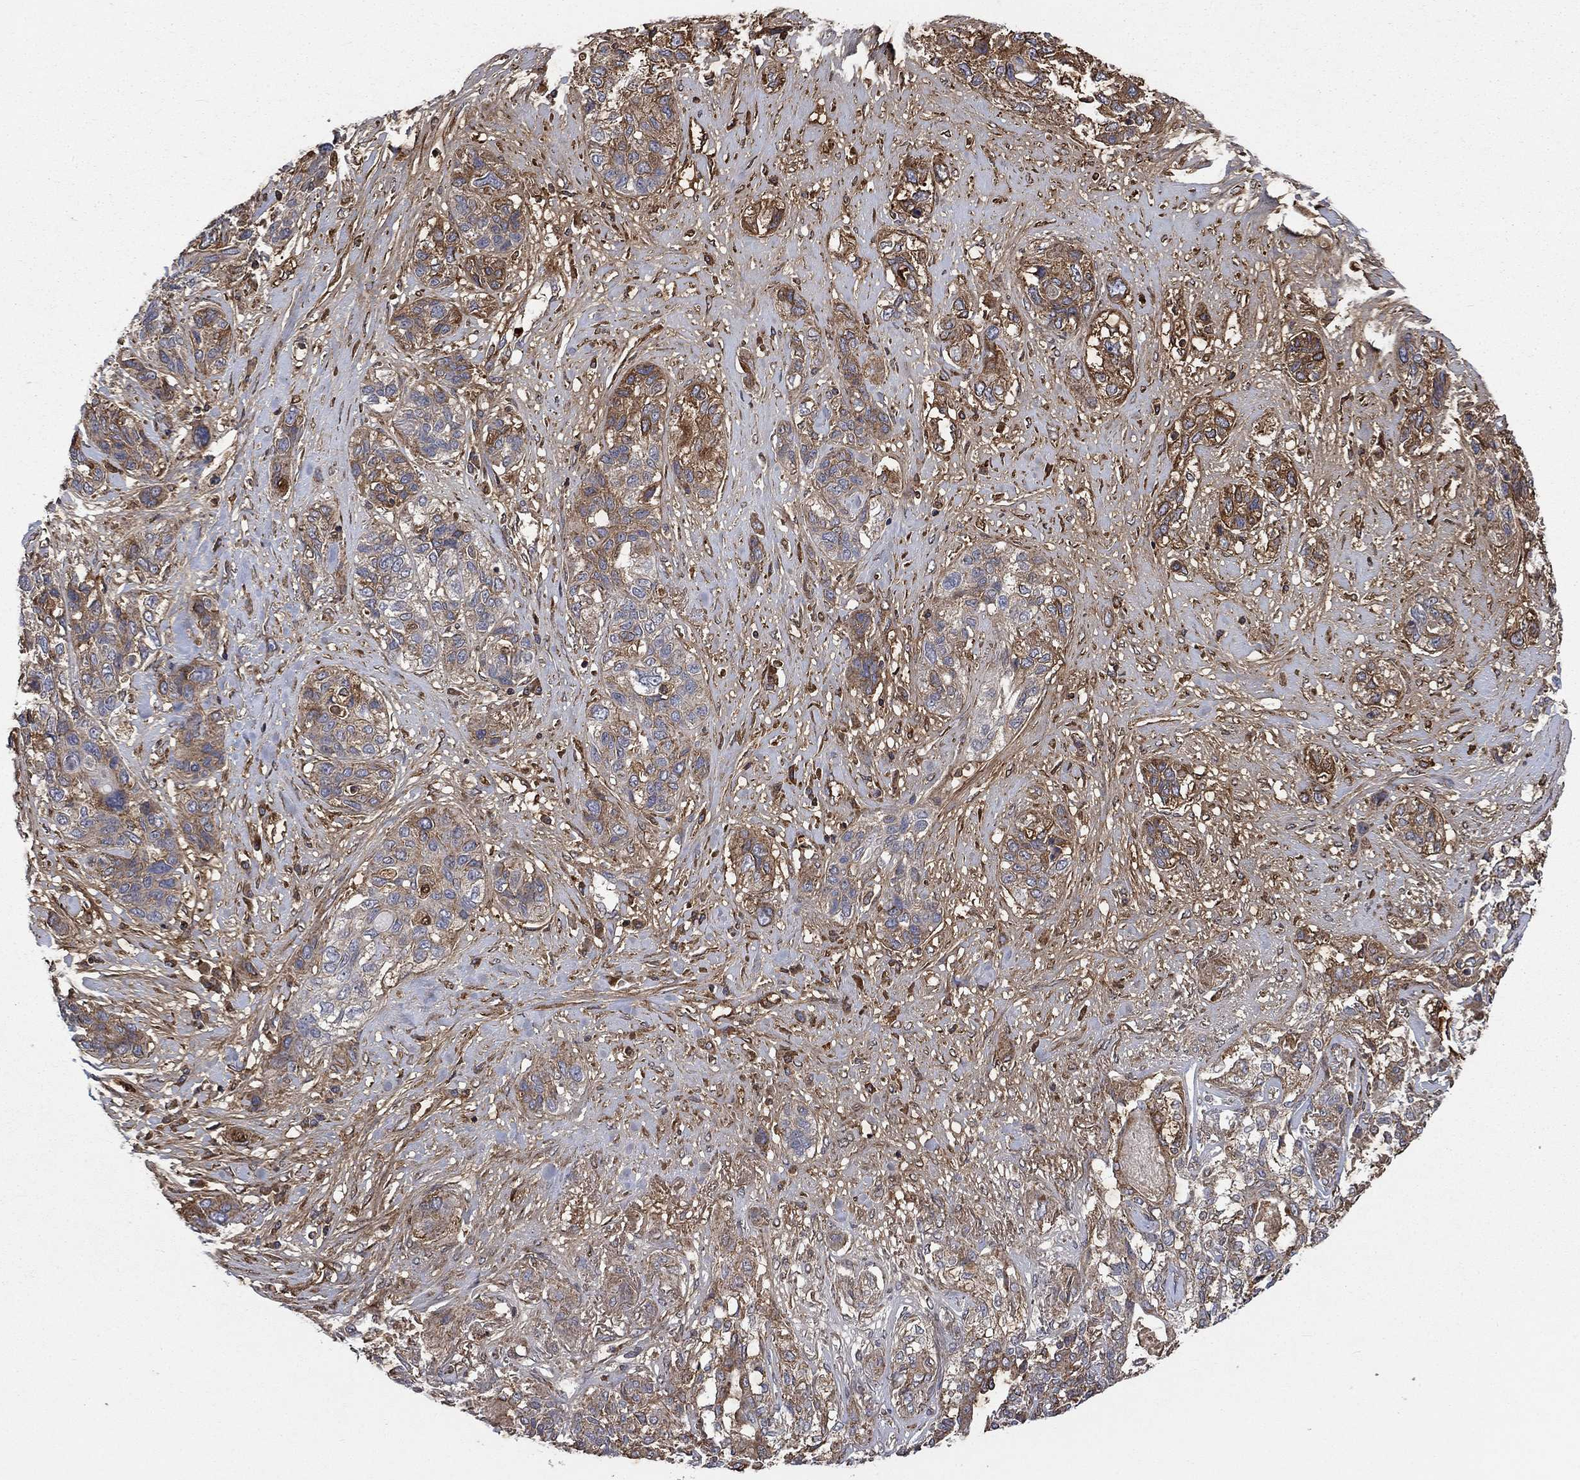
{"staining": {"intensity": "moderate", "quantity": "<25%", "location": "cytoplasmic/membranous"}, "tissue": "lung cancer", "cell_type": "Tumor cells", "image_type": "cancer", "snomed": [{"axis": "morphology", "description": "Squamous cell carcinoma, NOS"}, {"axis": "topography", "description": "Lung"}], "caption": "Immunohistochemistry (IHC) staining of lung squamous cell carcinoma, which exhibits low levels of moderate cytoplasmic/membranous positivity in about <25% of tumor cells indicating moderate cytoplasmic/membranous protein staining. The staining was performed using DAB (brown) for protein detection and nuclei were counterstained in hematoxylin (blue).", "gene": "VCAN", "patient": {"sex": "female", "age": 70}}